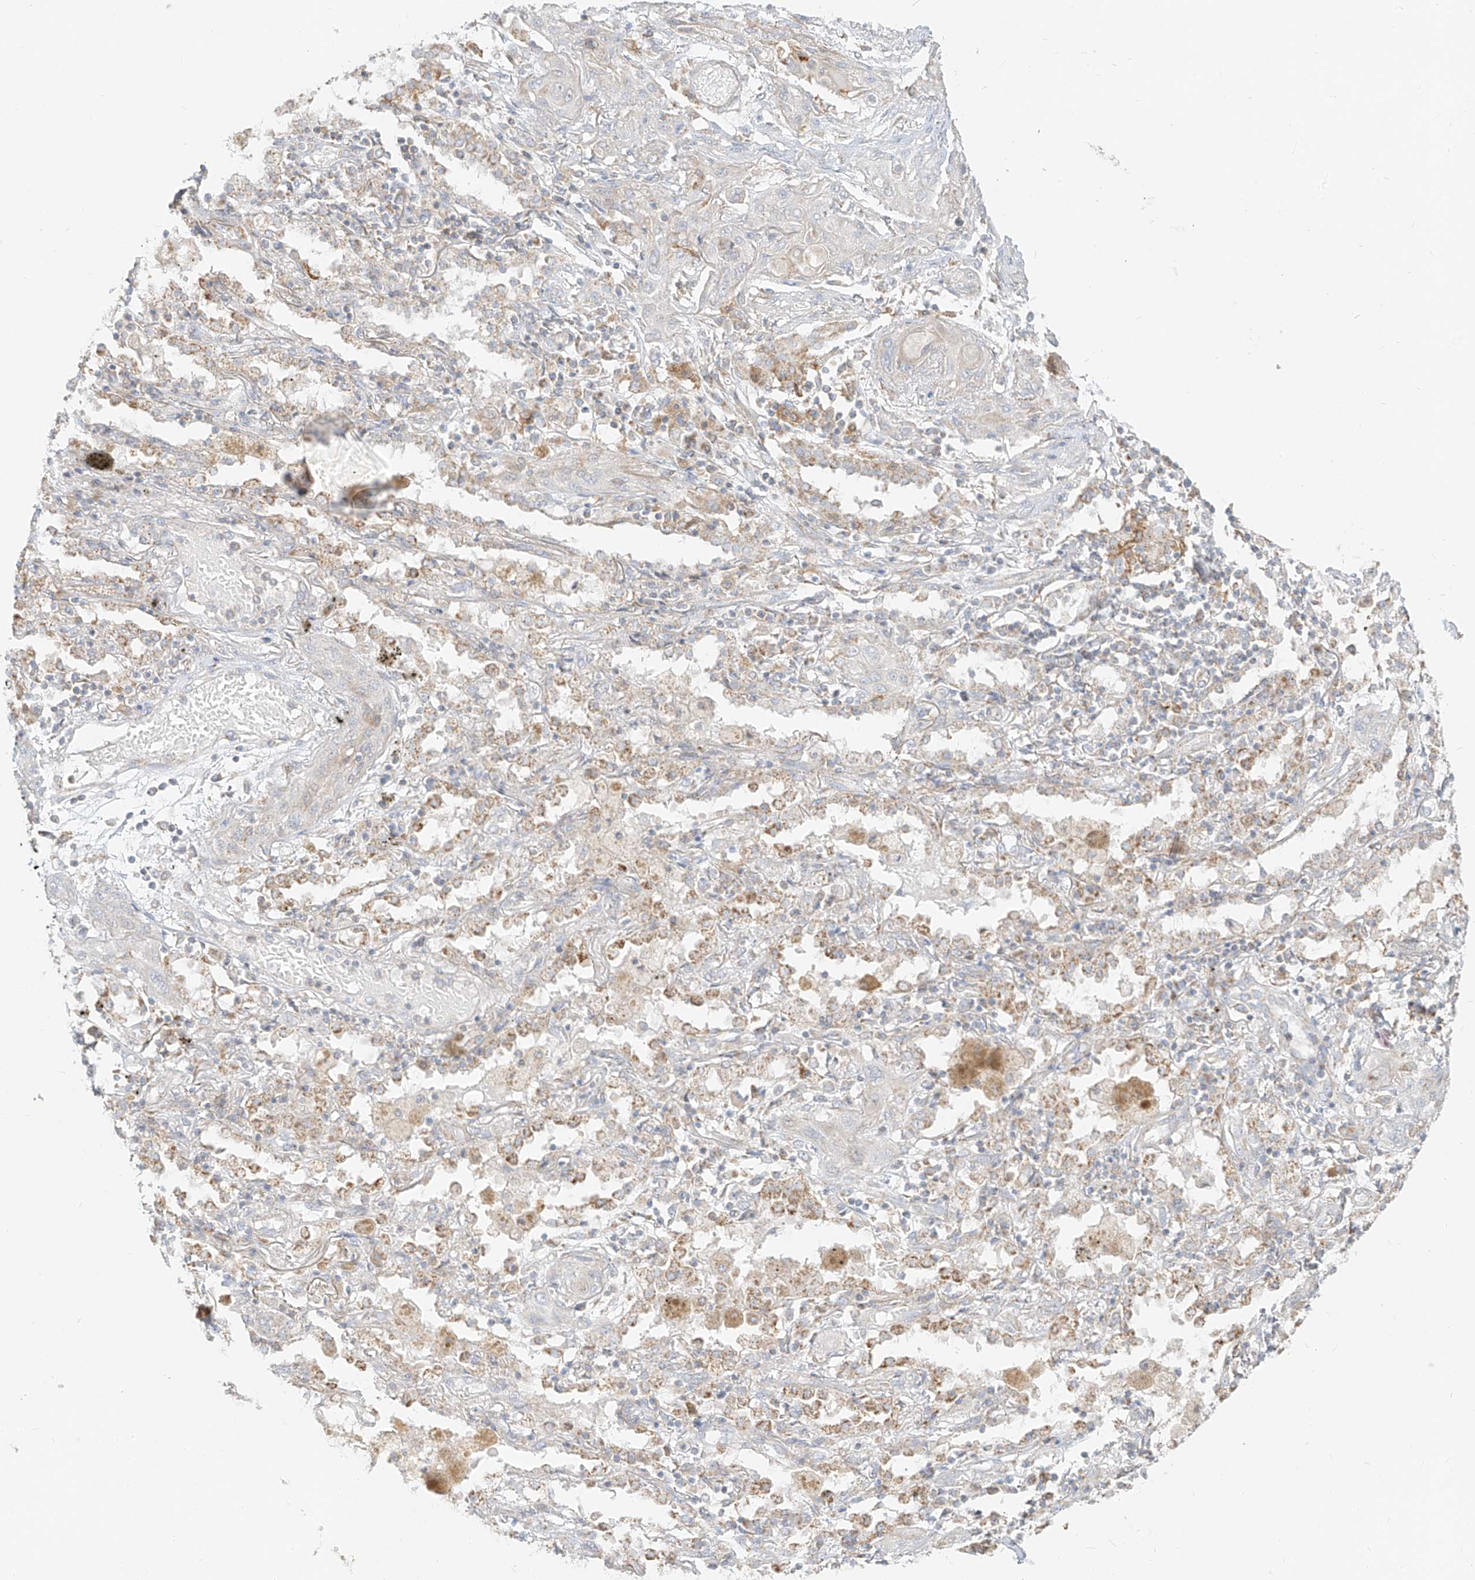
{"staining": {"intensity": "negative", "quantity": "none", "location": "none"}, "tissue": "lung cancer", "cell_type": "Tumor cells", "image_type": "cancer", "snomed": [{"axis": "morphology", "description": "Squamous cell carcinoma, NOS"}, {"axis": "topography", "description": "Lung"}], "caption": "High magnification brightfield microscopy of lung cancer stained with DAB (3,3'-diaminobenzidine) (brown) and counterstained with hematoxylin (blue): tumor cells show no significant expression. Nuclei are stained in blue.", "gene": "ZIM3", "patient": {"sex": "female", "age": 47}}